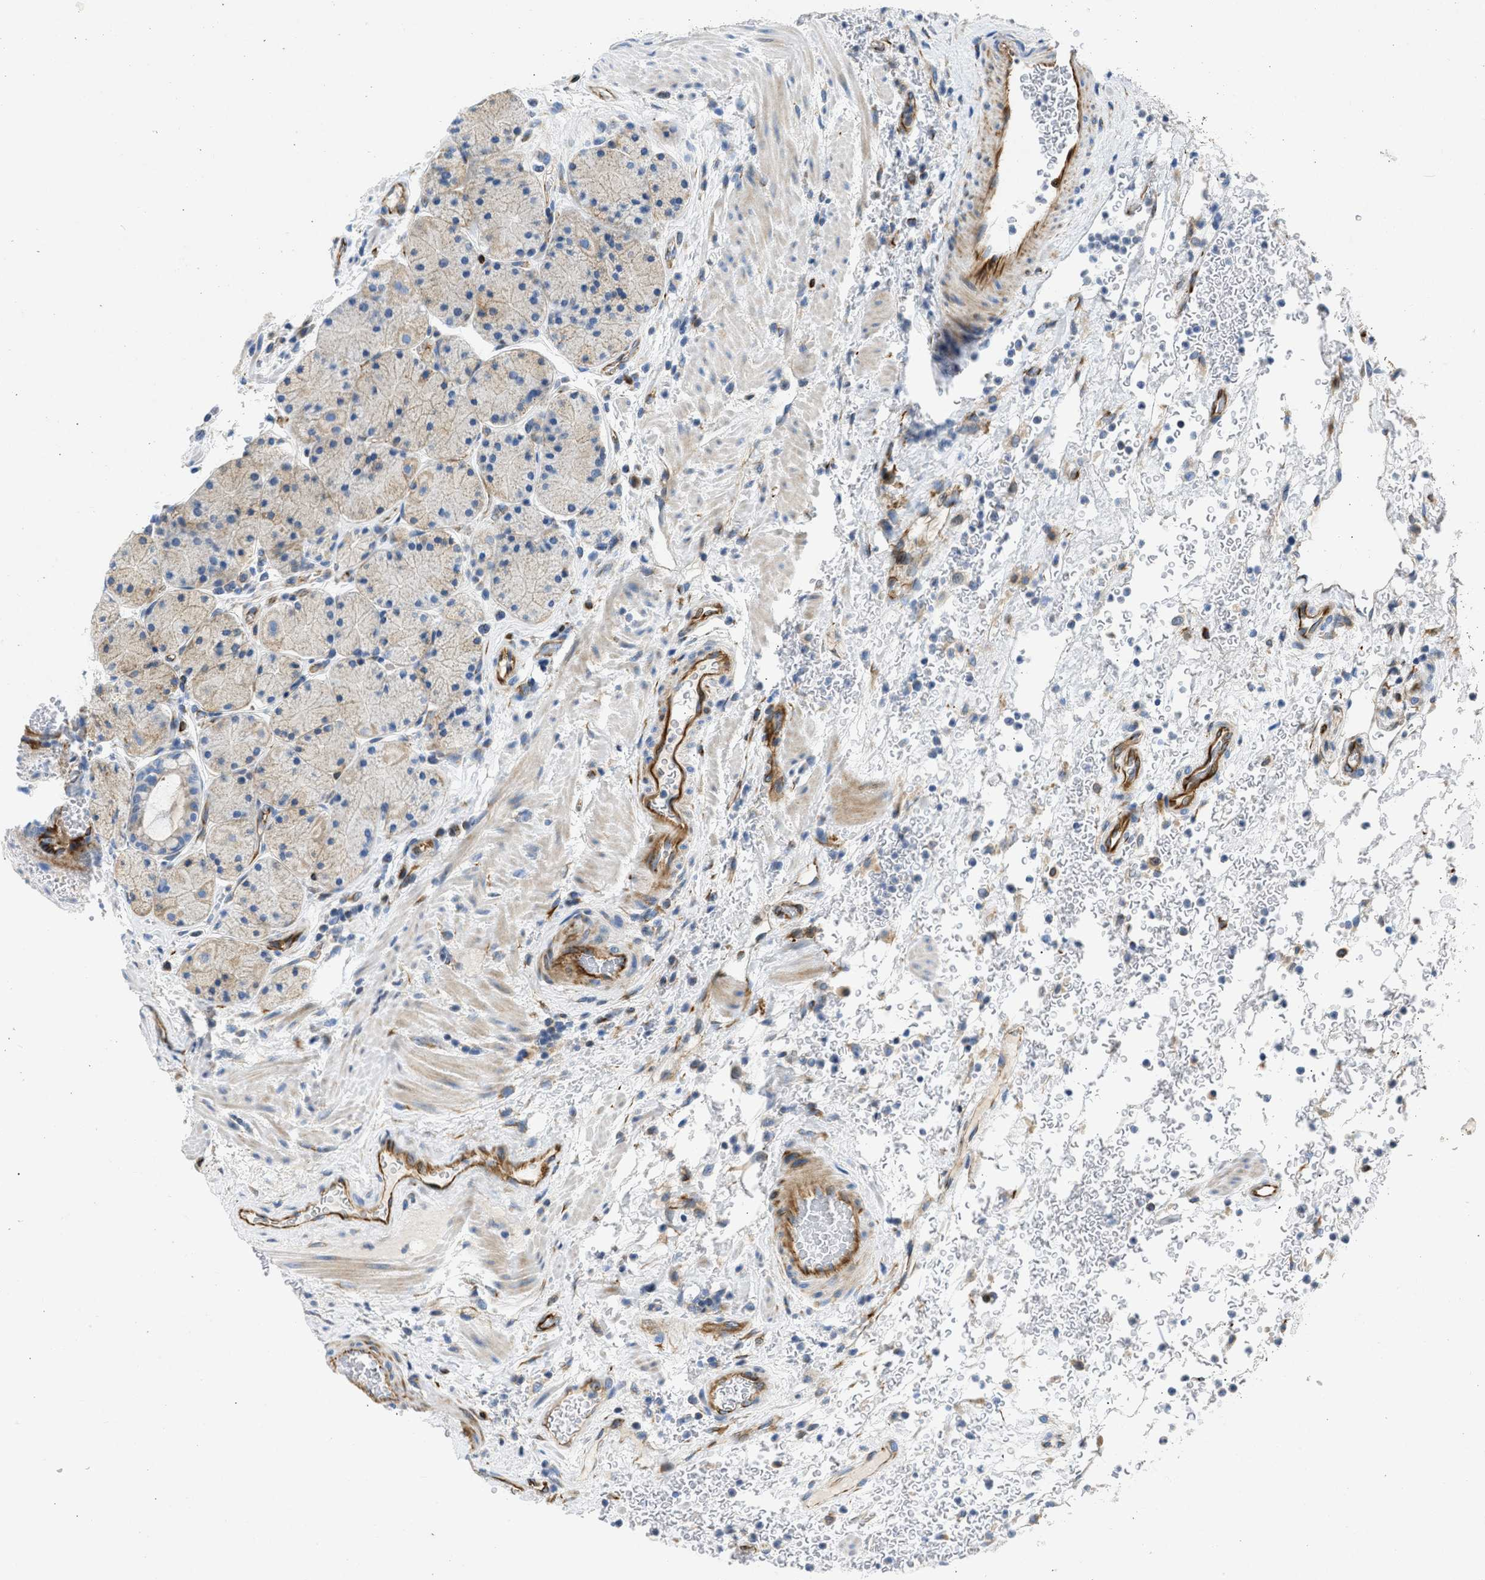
{"staining": {"intensity": "weak", "quantity": "25%-75%", "location": "cytoplasmic/membranous"}, "tissue": "stomach", "cell_type": "Glandular cells", "image_type": "normal", "snomed": [{"axis": "morphology", "description": "Normal tissue, NOS"}, {"axis": "morphology", "description": "Carcinoid, malignant, NOS"}, {"axis": "topography", "description": "Stomach, upper"}], "caption": "IHC photomicrograph of normal stomach: stomach stained using immunohistochemistry (IHC) displays low levels of weak protein expression localized specifically in the cytoplasmic/membranous of glandular cells, appearing as a cytoplasmic/membranous brown color.", "gene": "ULK4", "patient": {"sex": "male", "age": 39}}